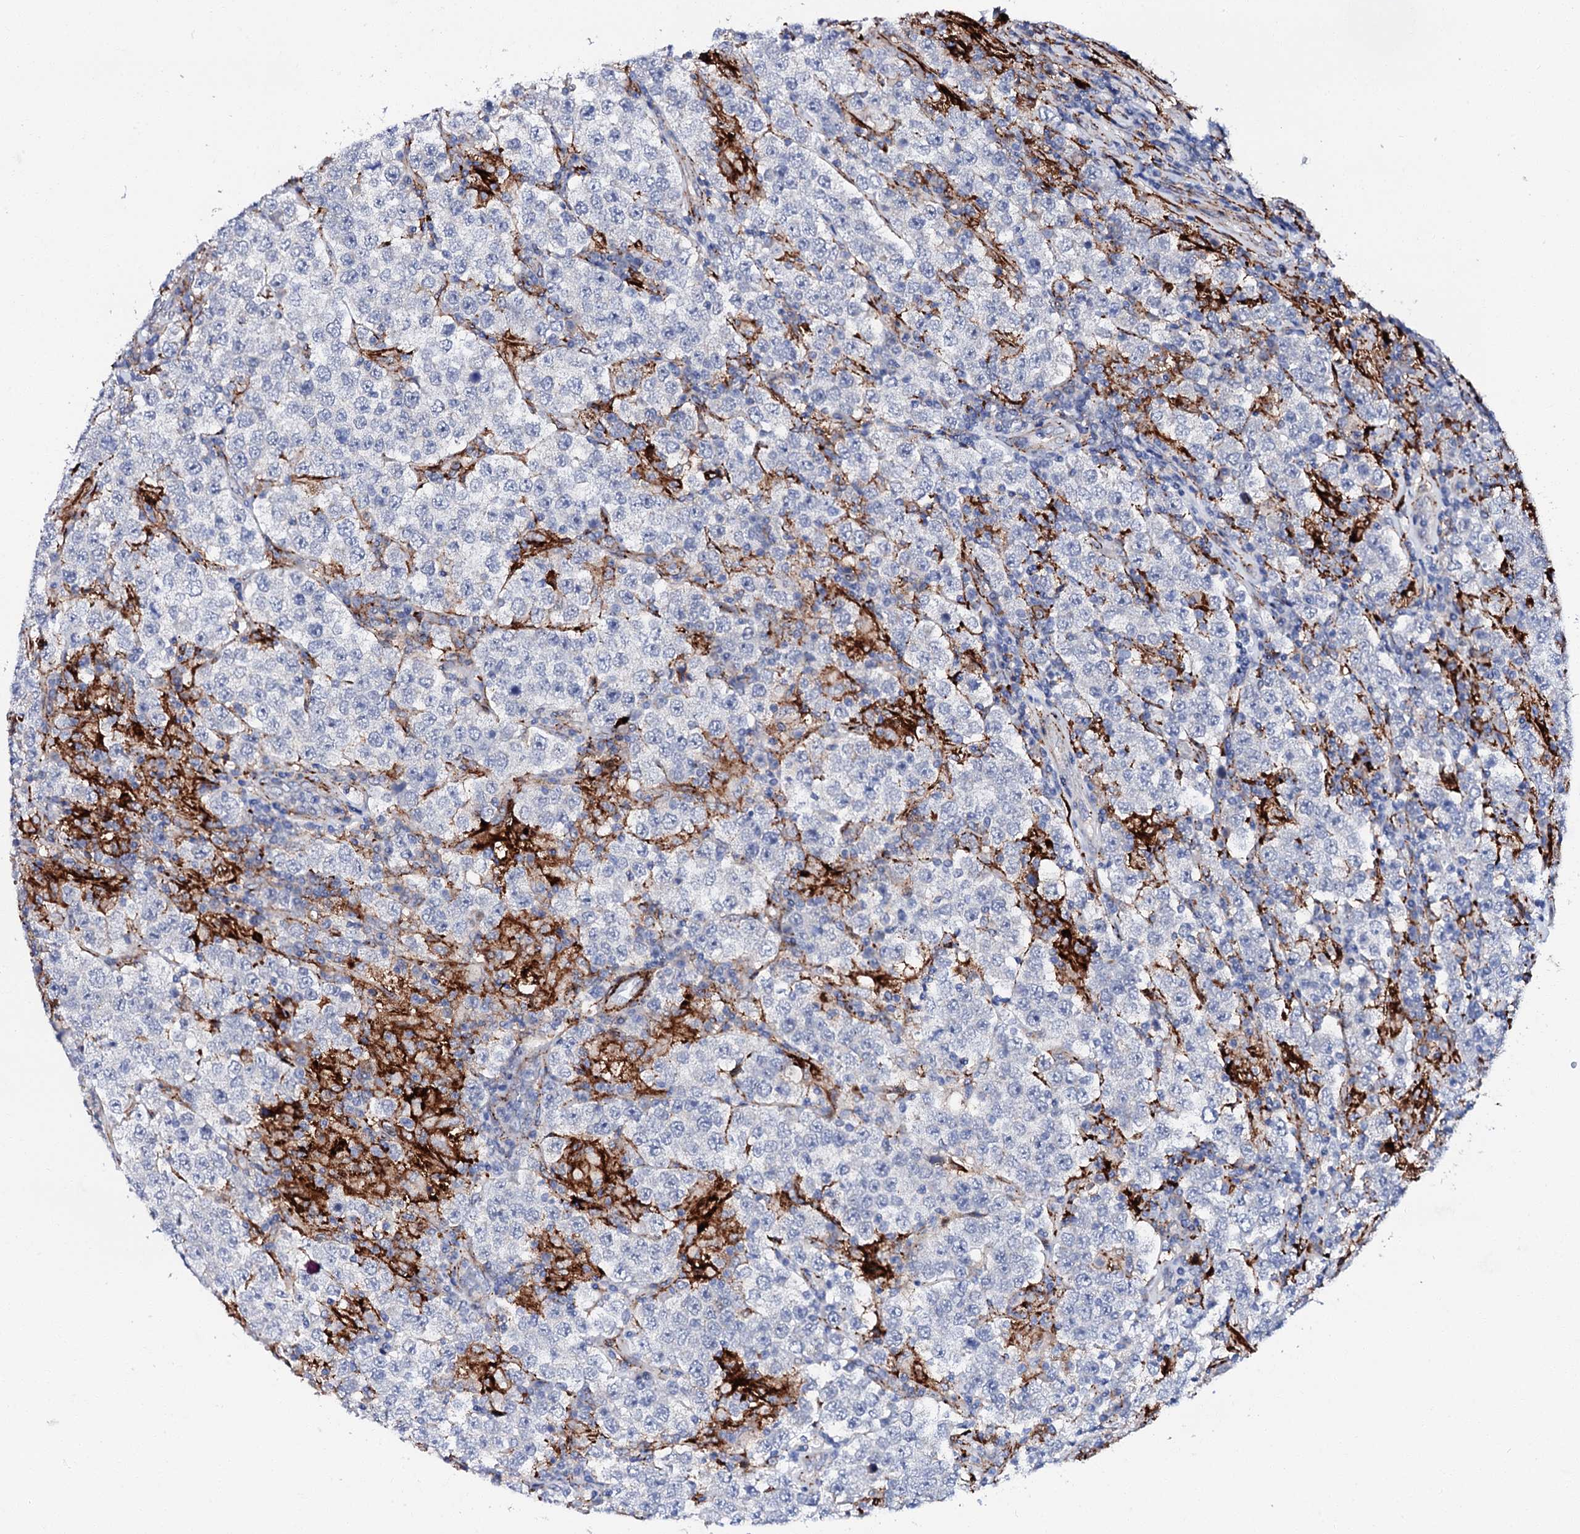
{"staining": {"intensity": "negative", "quantity": "none", "location": "none"}, "tissue": "testis cancer", "cell_type": "Tumor cells", "image_type": "cancer", "snomed": [{"axis": "morphology", "description": "Normal tissue, NOS"}, {"axis": "morphology", "description": "Urothelial carcinoma, High grade"}, {"axis": "morphology", "description": "Seminoma, NOS"}, {"axis": "morphology", "description": "Carcinoma, Embryonal, NOS"}, {"axis": "topography", "description": "Urinary bladder"}, {"axis": "topography", "description": "Testis"}], "caption": "This is an immunohistochemistry (IHC) photomicrograph of human testis embryonal carcinoma. There is no positivity in tumor cells.", "gene": "MED13L", "patient": {"sex": "male", "age": 41}}